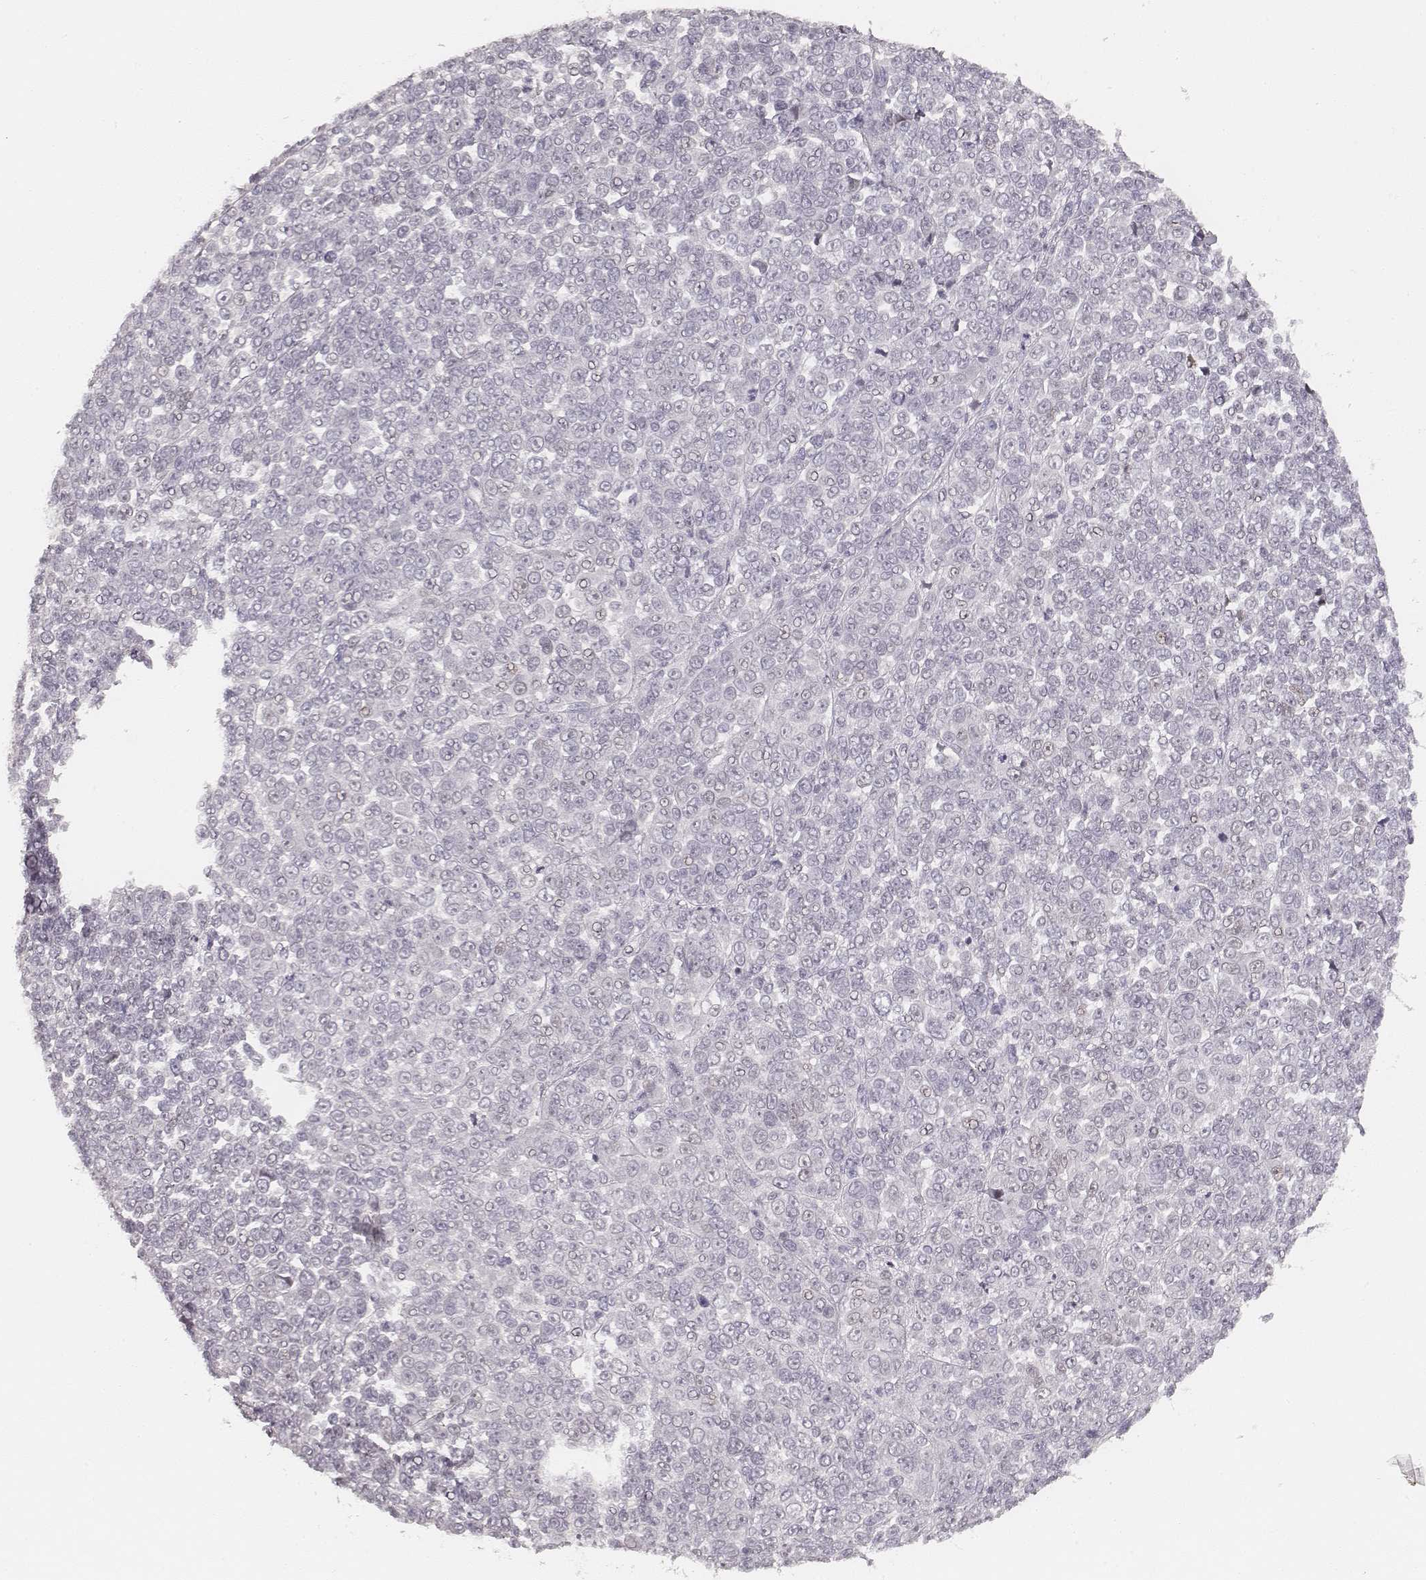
{"staining": {"intensity": "negative", "quantity": "none", "location": "none"}, "tissue": "melanoma", "cell_type": "Tumor cells", "image_type": "cancer", "snomed": [{"axis": "morphology", "description": "Malignant melanoma, NOS"}, {"axis": "topography", "description": "Skin"}], "caption": "This is a micrograph of immunohistochemistry staining of melanoma, which shows no expression in tumor cells.", "gene": "HNF4G", "patient": {"sex": "female", "age": 95}}